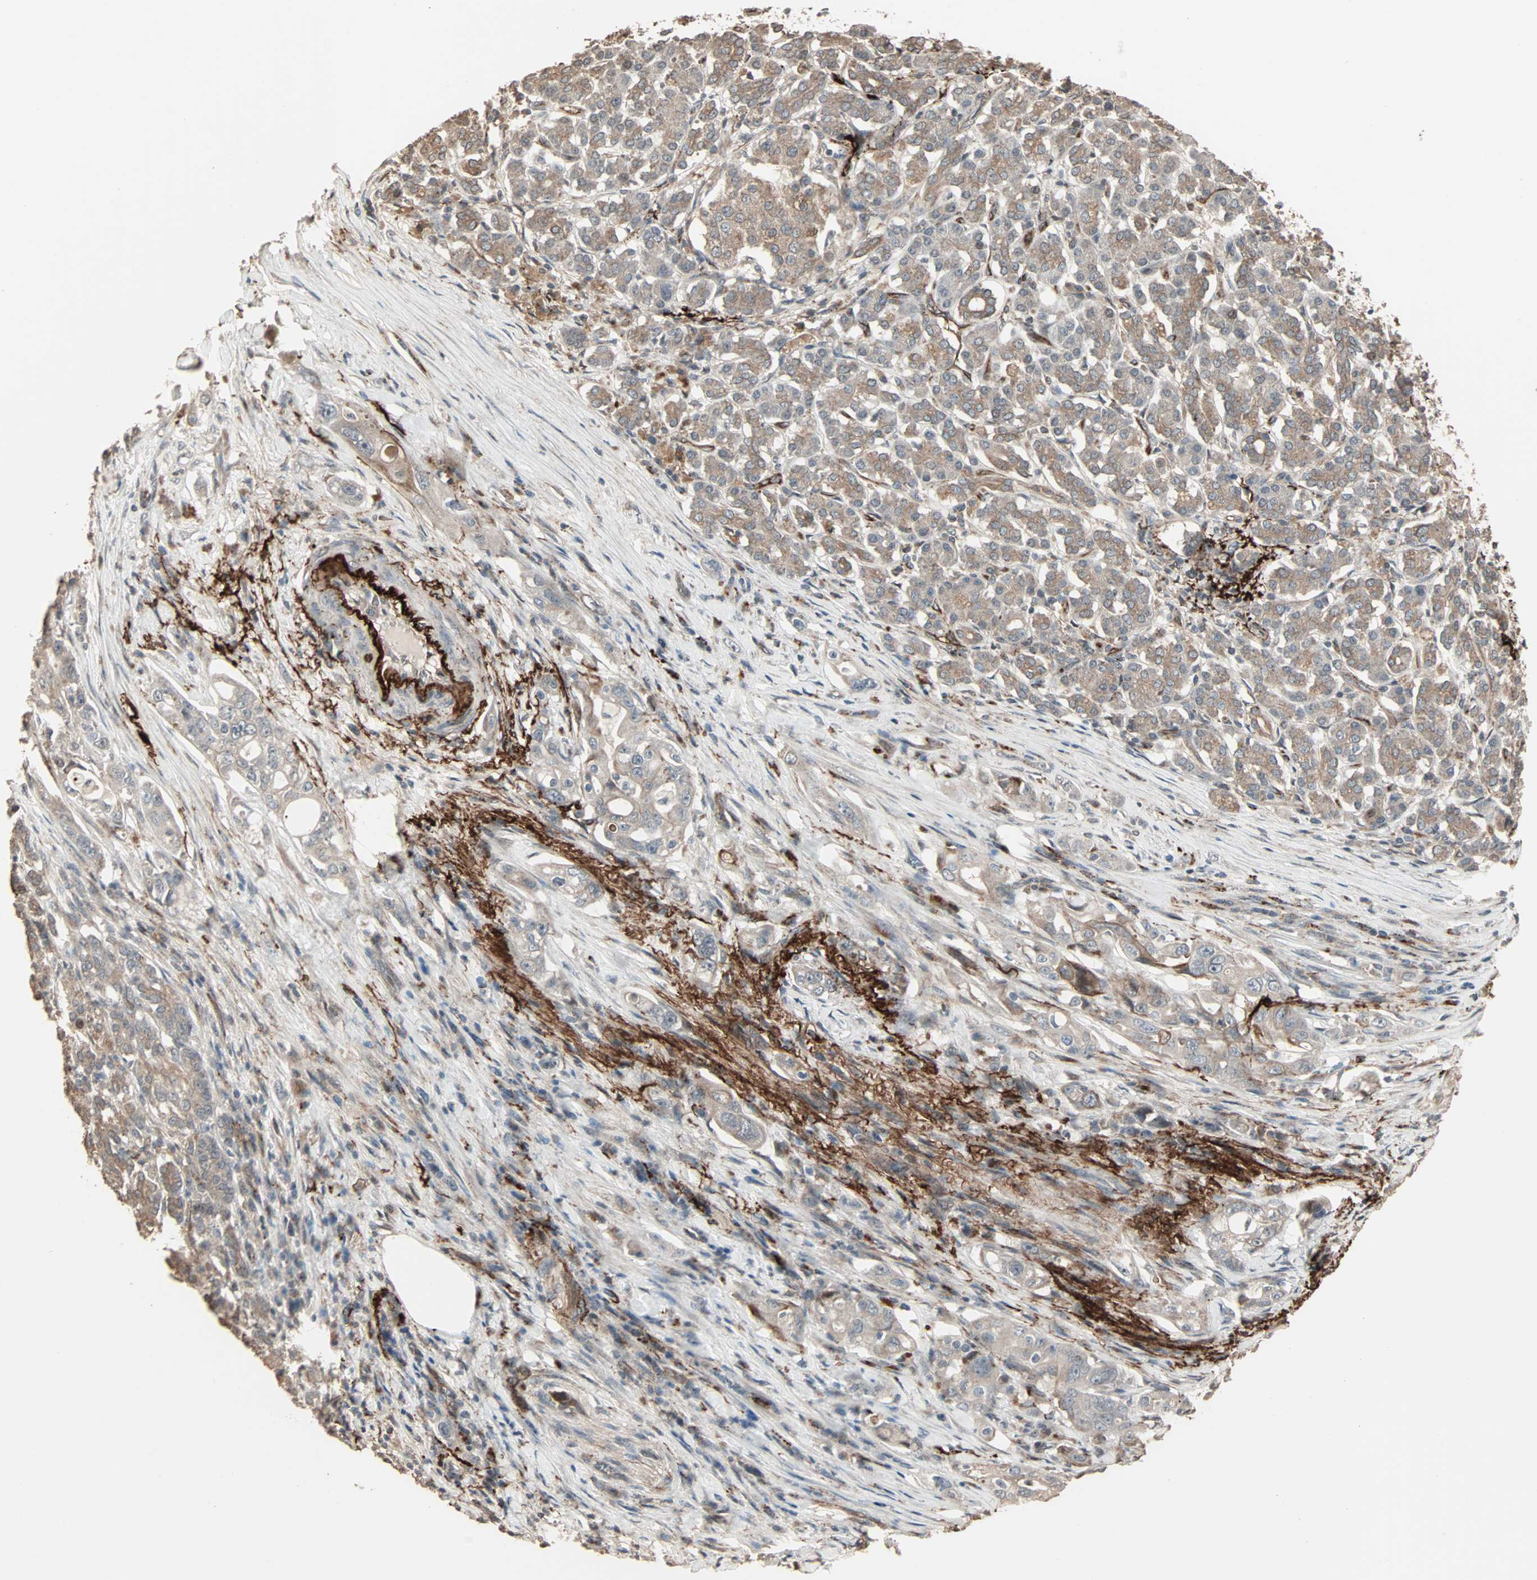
{"staining": {"intensity": "weak", "quantity": "25%-75%", "location": "cytoplasmic/membranous"}, "tissue": "pancreatic cancer", "cell_type": "Tumor cells", "image_type": "cancer", "snomed": [{"axis": "morphology", "description": "Normal tissue, NOS"}, {"axis": "topography", "description": "Pancreas"}], "caption": "DAB (3,3'-diaminobenzidine) immunohistochemical staining of pancreatic cancer demonstrates weak cytoplasmic/membranous protein staining in approximately 25%-75% of tumor cells. (brown staining indicates protein expression, while blue staining denotes nuclei).", "gene": "CALCRL", "patient": {"sex": "male", "age": 42}}